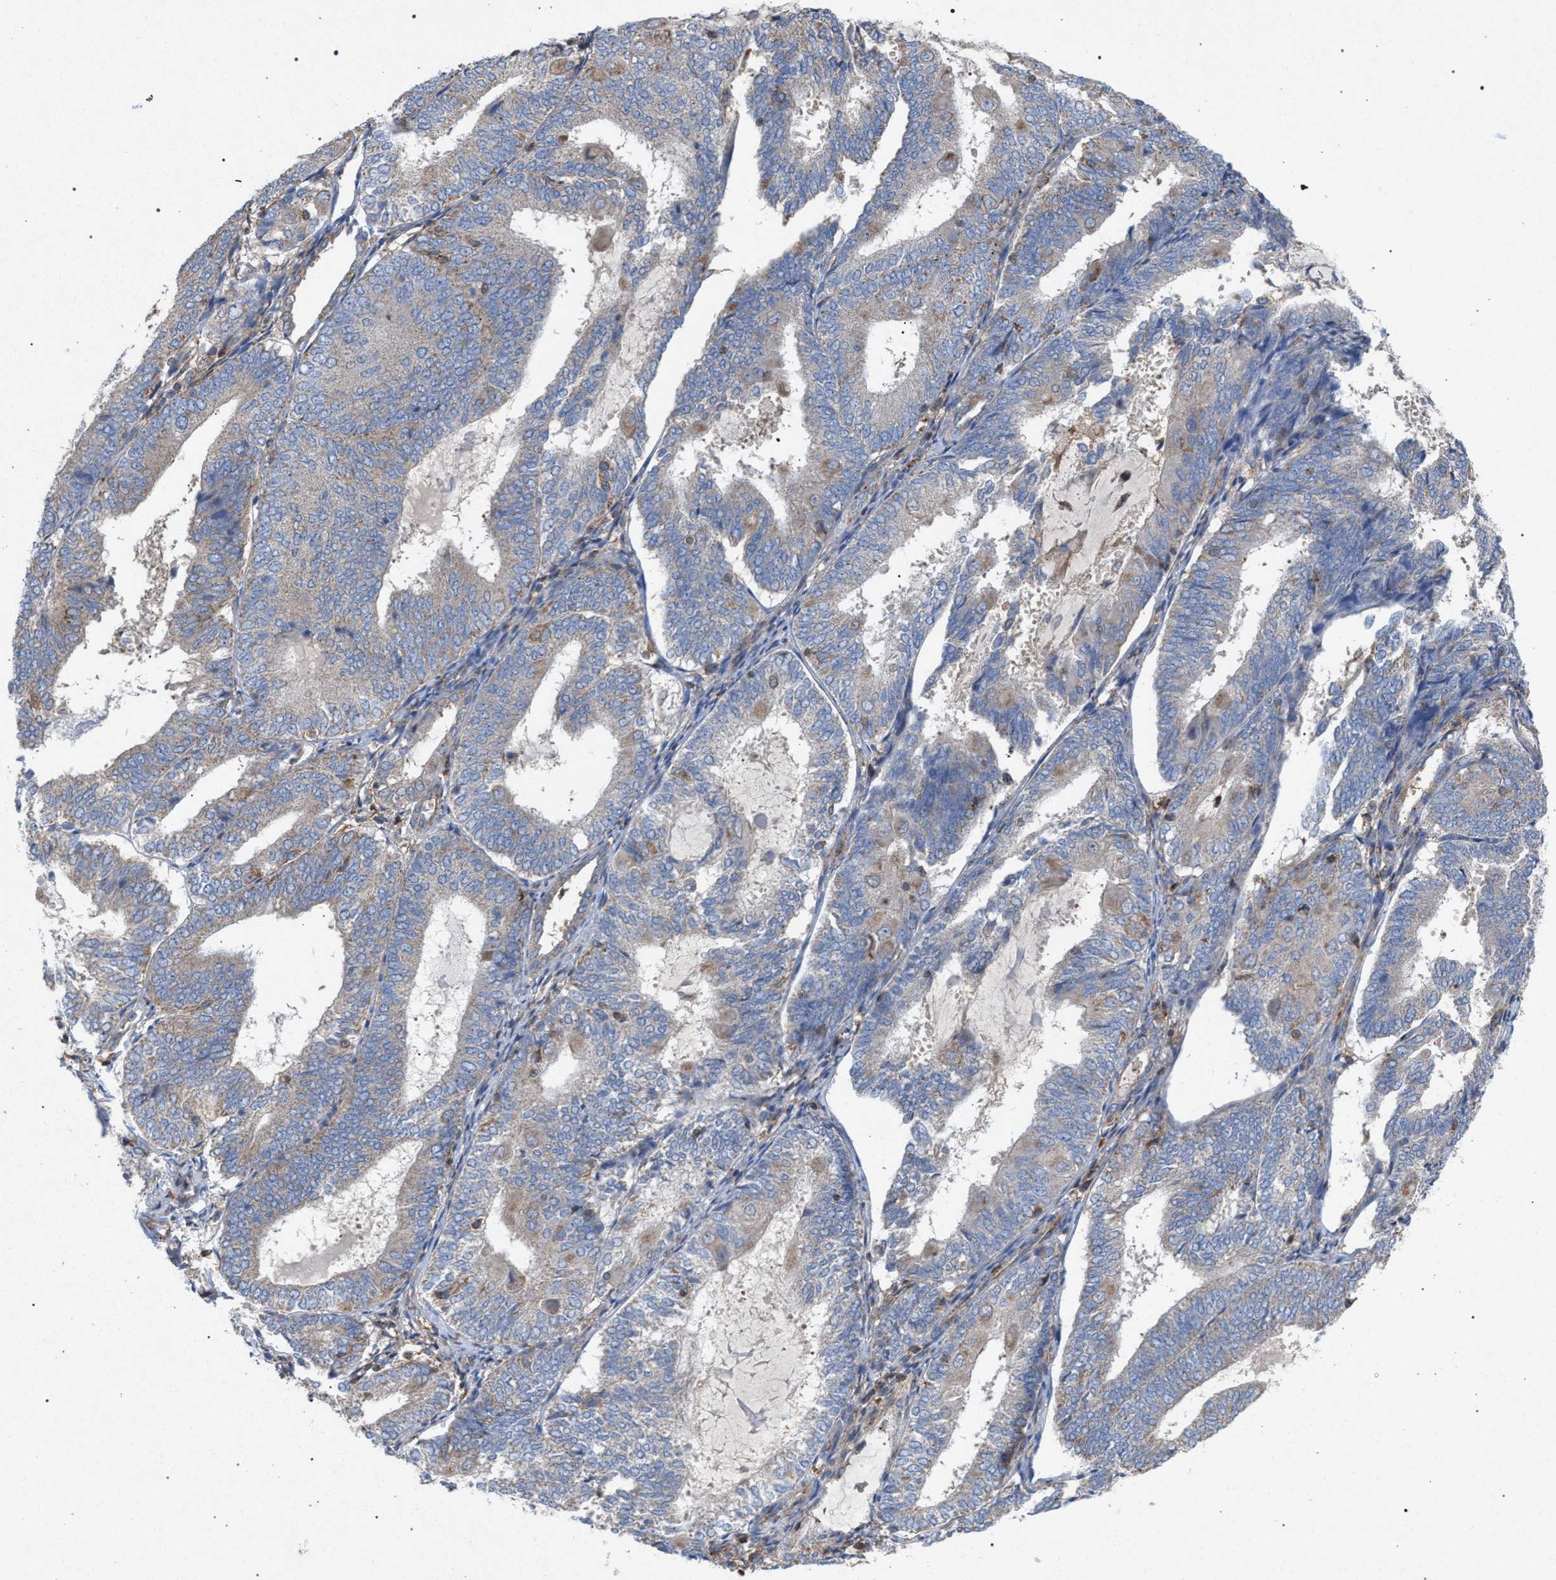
{"staining": {"intensity": "moderate", "quantity": "<25%", "location": "cytoplasmic/membranous"}, "tissue": "endometrial cancer", "cell_type": "Tumor cells", "image_type": "cancer", "snomed": [{"axis": "morphology", "description": "Adenocarcinoma, NOS"}, {"axis": "topography", "description": "Endometrium"}], "caption": "Protein expression analysis of endometrial cancer (adenocarcinoma) displays moderate cytoplasmic/membranous expression in about <25% of tumor cells.", "gene": "VPS13A", "patient": {"sex": "female", "age": 81}}